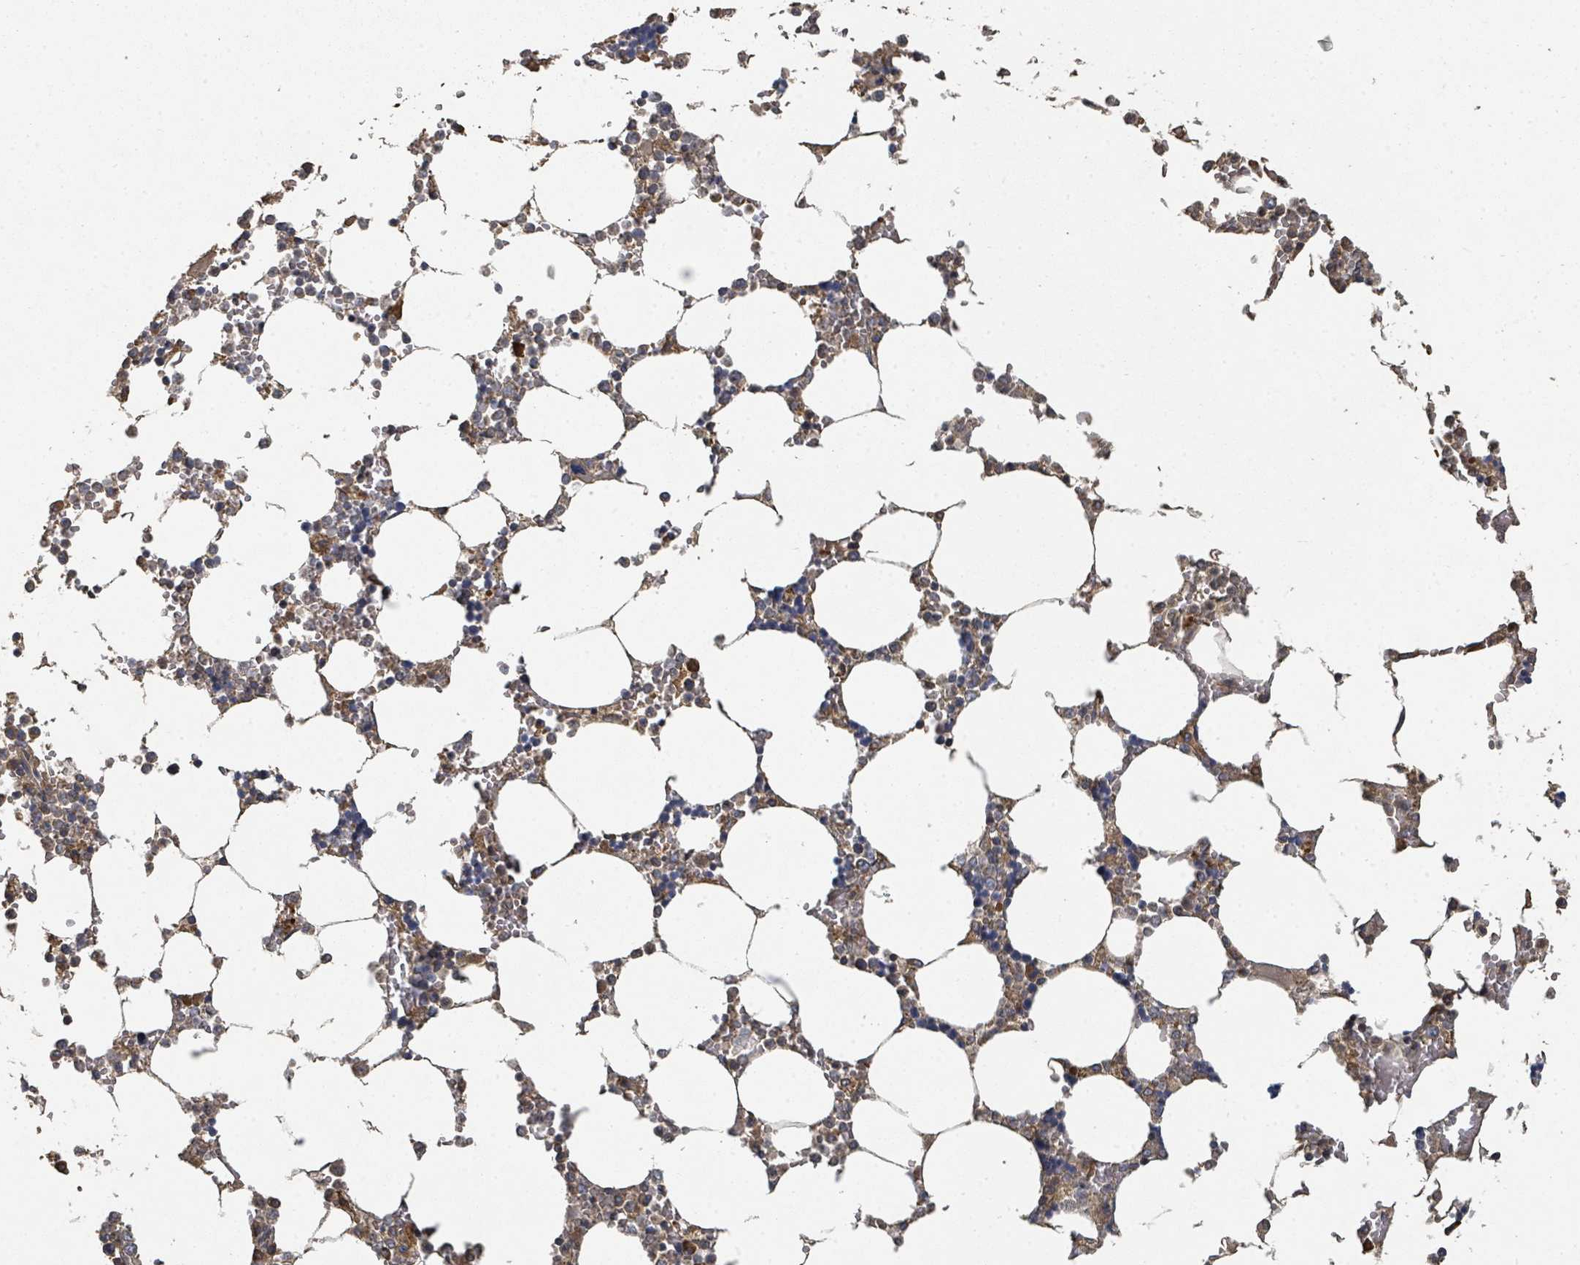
{"staining": {"intensity": "weak", "quantity": "<25%", "location": "cytoplasmic/membranous"}, "tissue": "bone marrow", "cell_type": "Hematopoietic cells", "image_type": "normal", "snomed": [{"axis": "morphology", "description": "Normal tissue, NOS"}, {"axis": "topography", "description": "Bone marrow"}], "caption": "High power microscopy photomicrograph of an immunohistochemistry (IHC) image of unremarkable bone marrow, revealing no significant expression in hematopoietic cells. (Immunohistochemistry, brightfield microscopy, high magnification).", "gene": "WDFY1", "patient": {"sex": "male", "age": 64}}